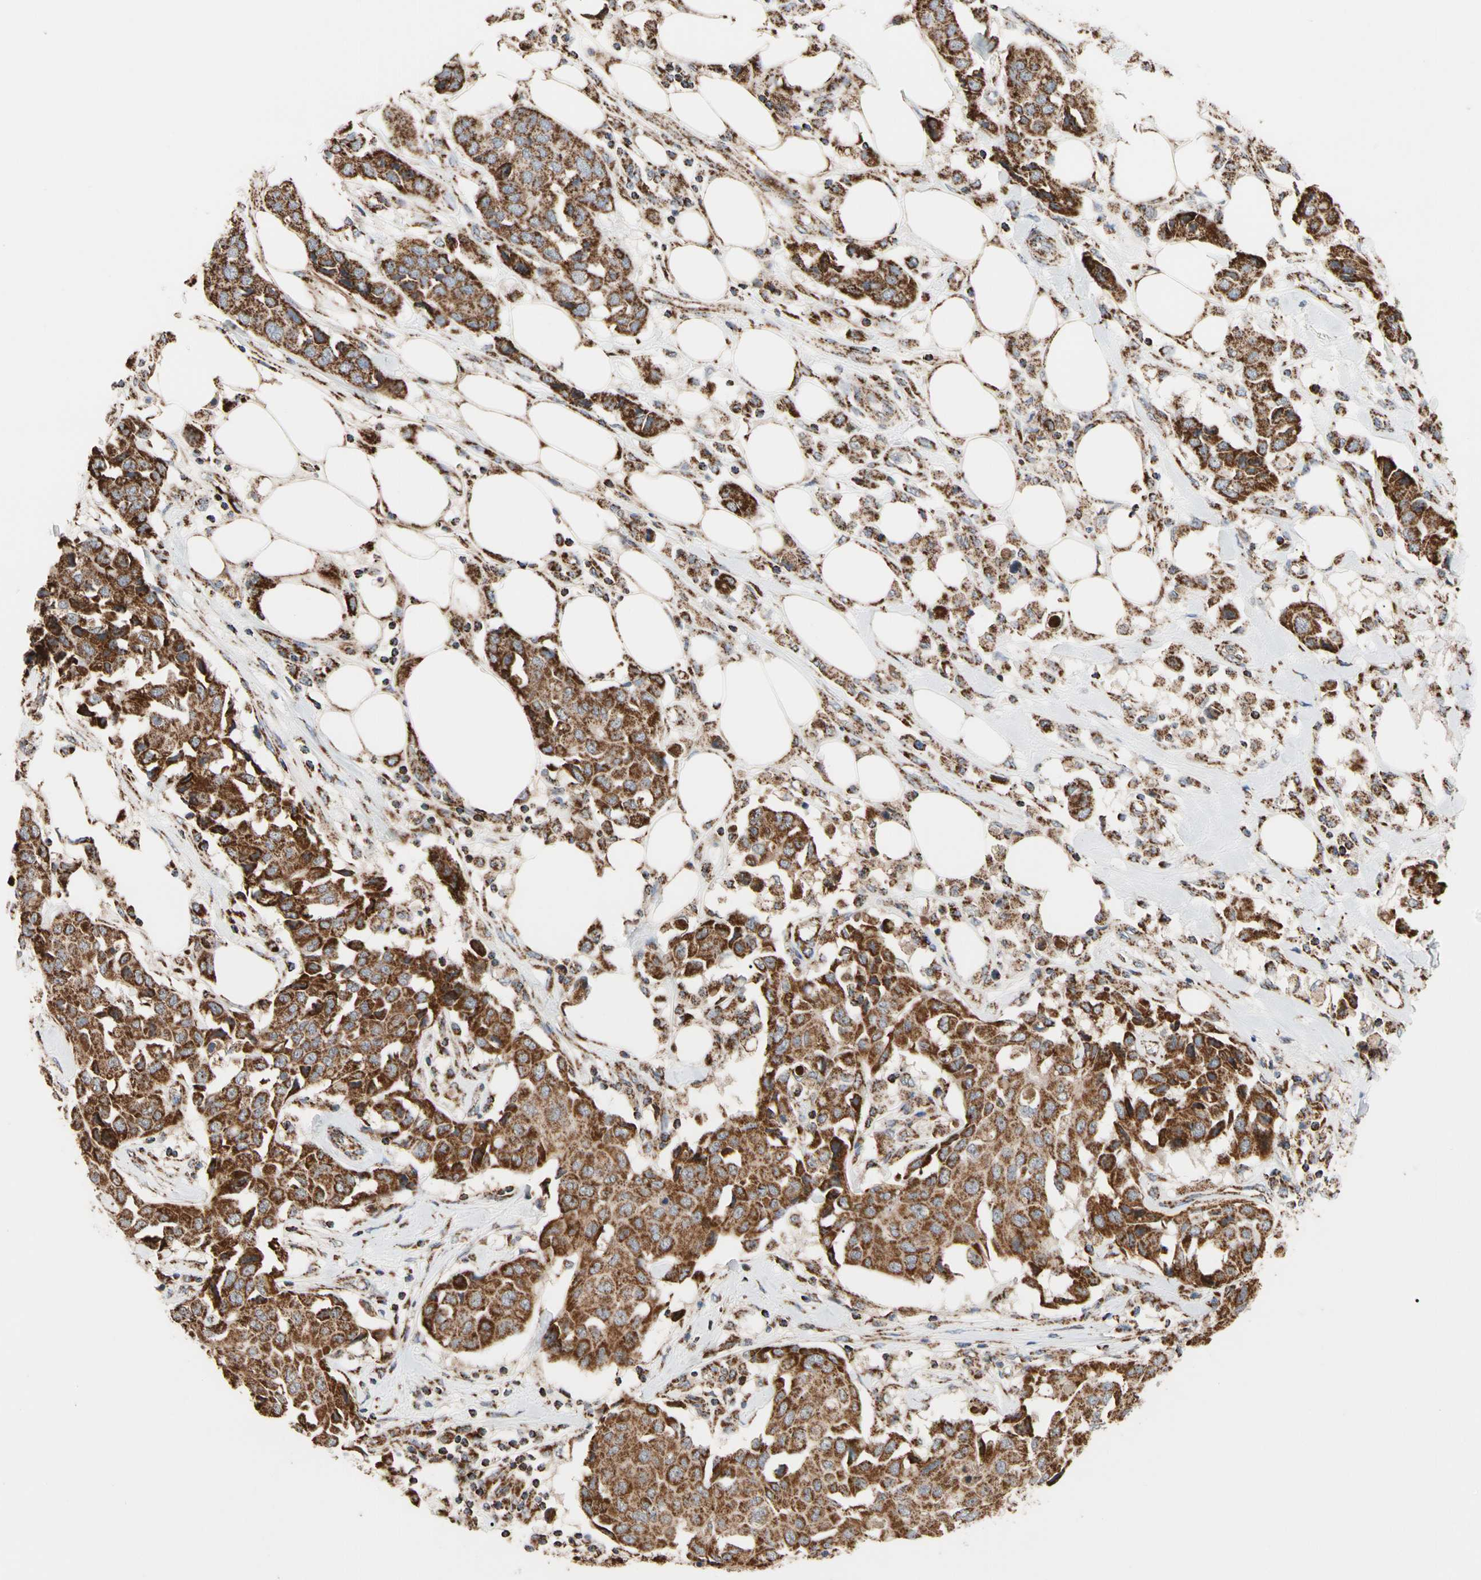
{"staining": {"intensity": "strong", "quantity": ">75%", "location": "cytoplasmic/membranous"}, "tissue": "breast cancer", "cell_type": "Tumor cells", "image_type": "cancer", "snomed": [{"axis": "morphology", "description": "Duct carcinoma"}, {"axis": "topography", "description": "Breast"}], "caption": "Human breast intraductal carcinoma stained with a brown dye demonstrates strong cytoplasmic/membranous positive expression in about >75% of tumor cells.", "gene": "FAM110B", "patient": {"sex": "female", "age": 80}}